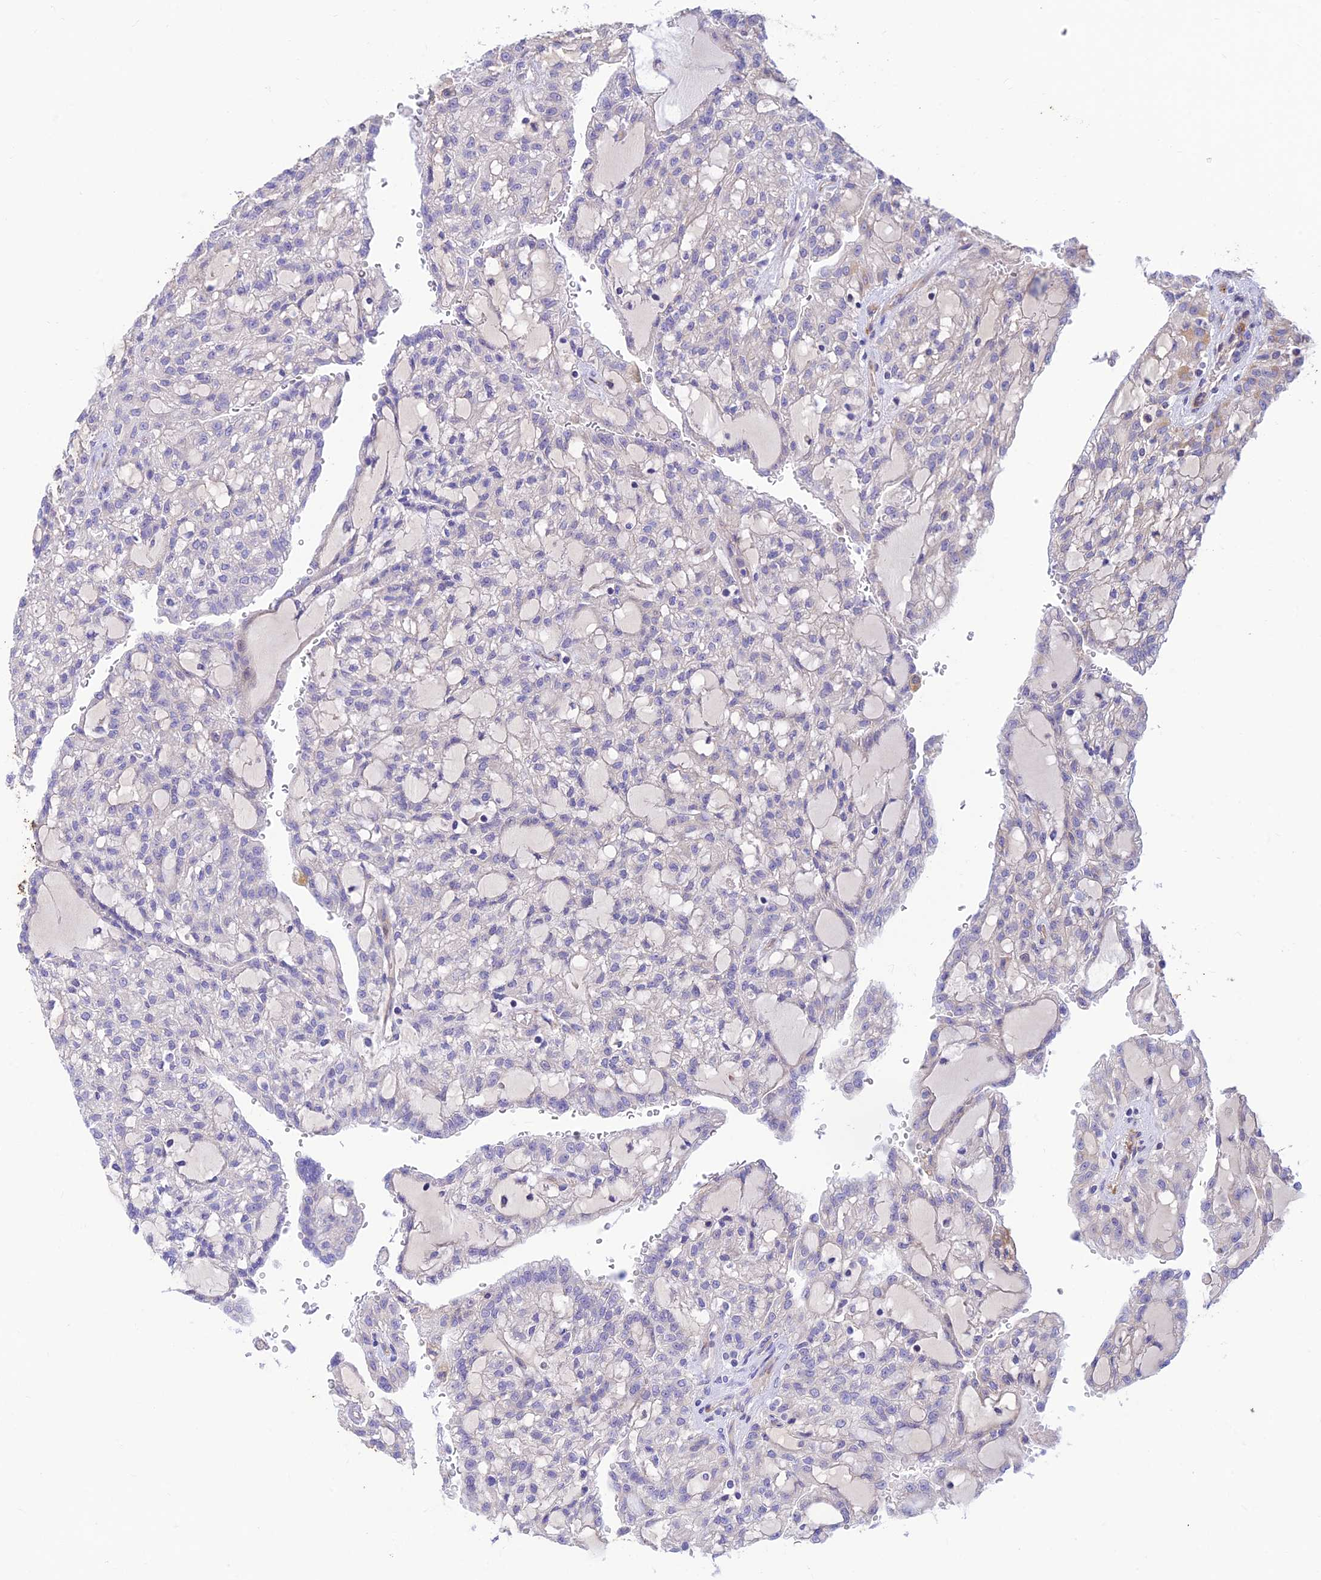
{"staining": {"intensity": "negative", "quantity": "none", "location": "none"}, "tissue": "renal cancer", "cell_type": "Tumor cells", "image_type": "cancer", "snomed": [{"axis": "morphology", "description": "Adenocarcinoma, NOS"}, {"axis": "topography", "description": "Kidney"}], "caption": "DAB immunohistochemical staining of human renal adenocarcinoma reveals no significant staining in tumor cells.", "gene": "FAM186B", "patient": {"sex": "male", "age": 63}}